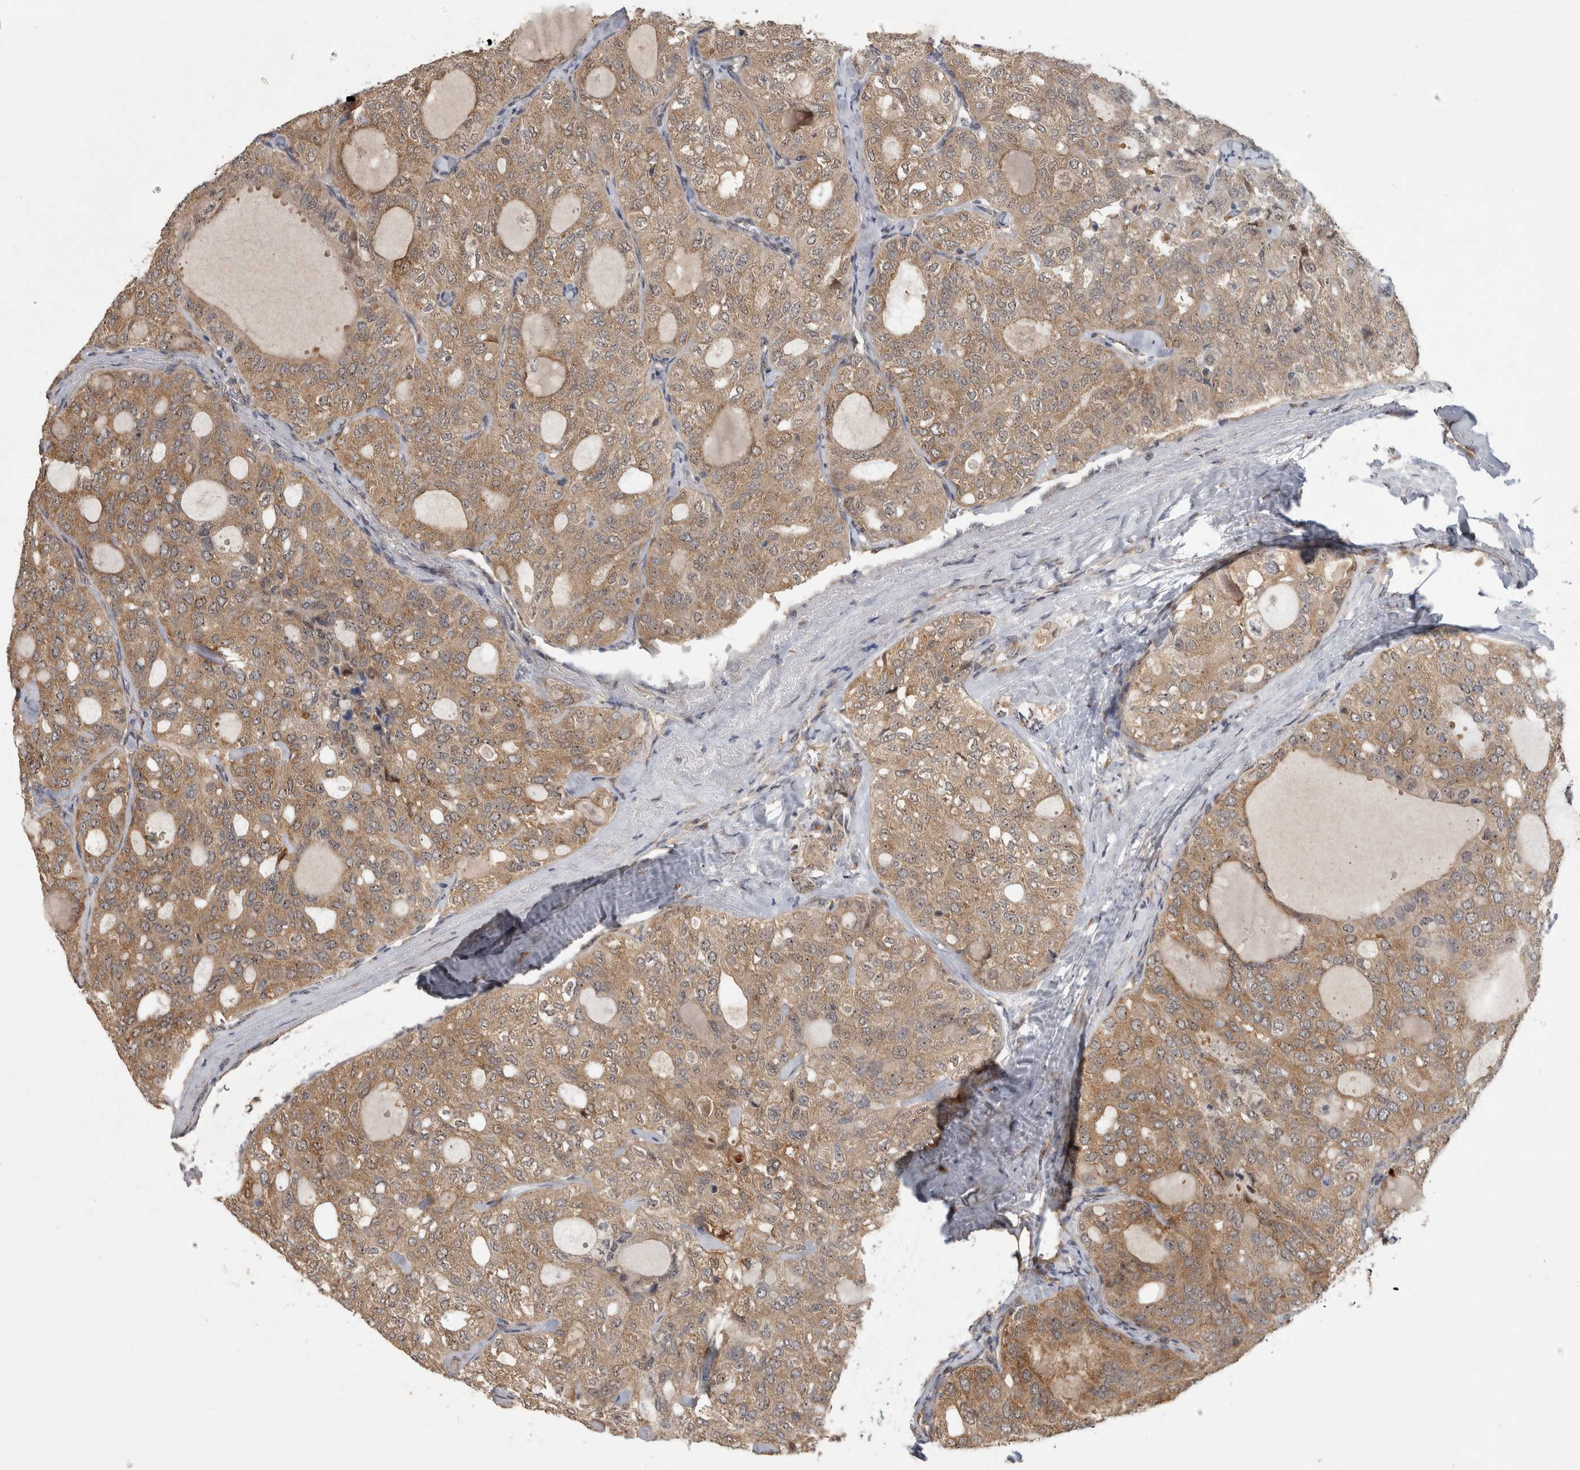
{"staining": {"intensity": "weak", "quantity": "25%-75%", "location": "cytoplasmic/membranous"}, "tissue": "thyroid cancer", "cell_type": "Tumor cells", "image_type": "cancer", "snomed": [{"axis": "morphology", "description": "Follicular adenoma carcinoma, NOS"}, {"axis": "topography", "description": "Thyroid gland"}], "caption": "An image of human thyroid cancer stained for a protein demonstrates weak cytoplasmic/membranous brown staining in tumor cells.", "gene": "ATXN2", "patient": {"sex": "male", "age": 75}}